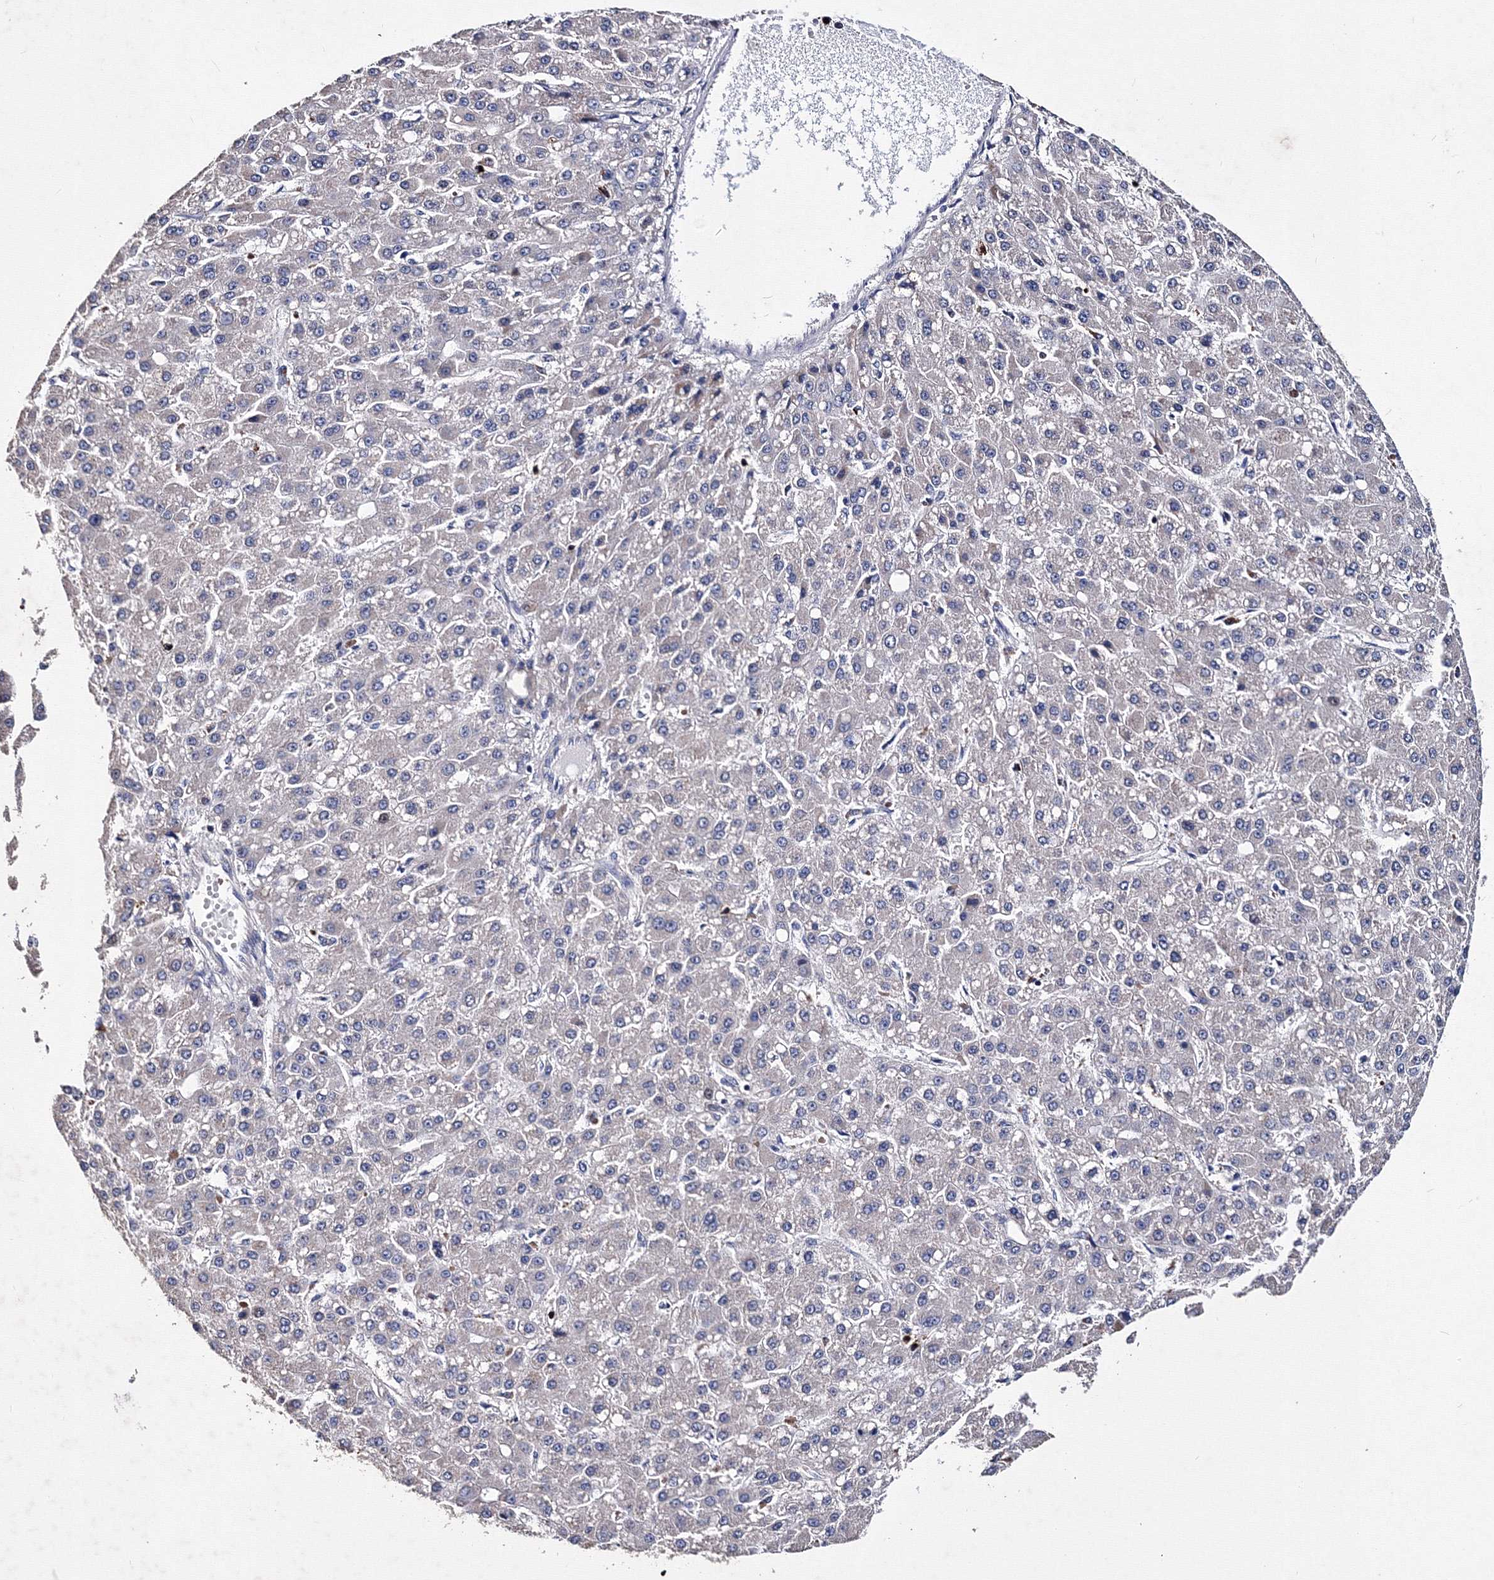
{"staining": {"intensity": "negative", "quantity": "none", "location": "none"}, "tissue": "liver cancer", "cell_type": "Tumor cells", "image_type": "cancer", "snomed": [{"axis": "morphology", "description": "Carcinoma, Hepatocellular, NOS"}, {"axis": "topography", "description": "Liver"}], "caption": "Tumor cells are negative for protein expression in human hepatocellular carcinoma (liver).", "gene": "PHYKPL", "patient": {"sex": "male", "age": 67}}